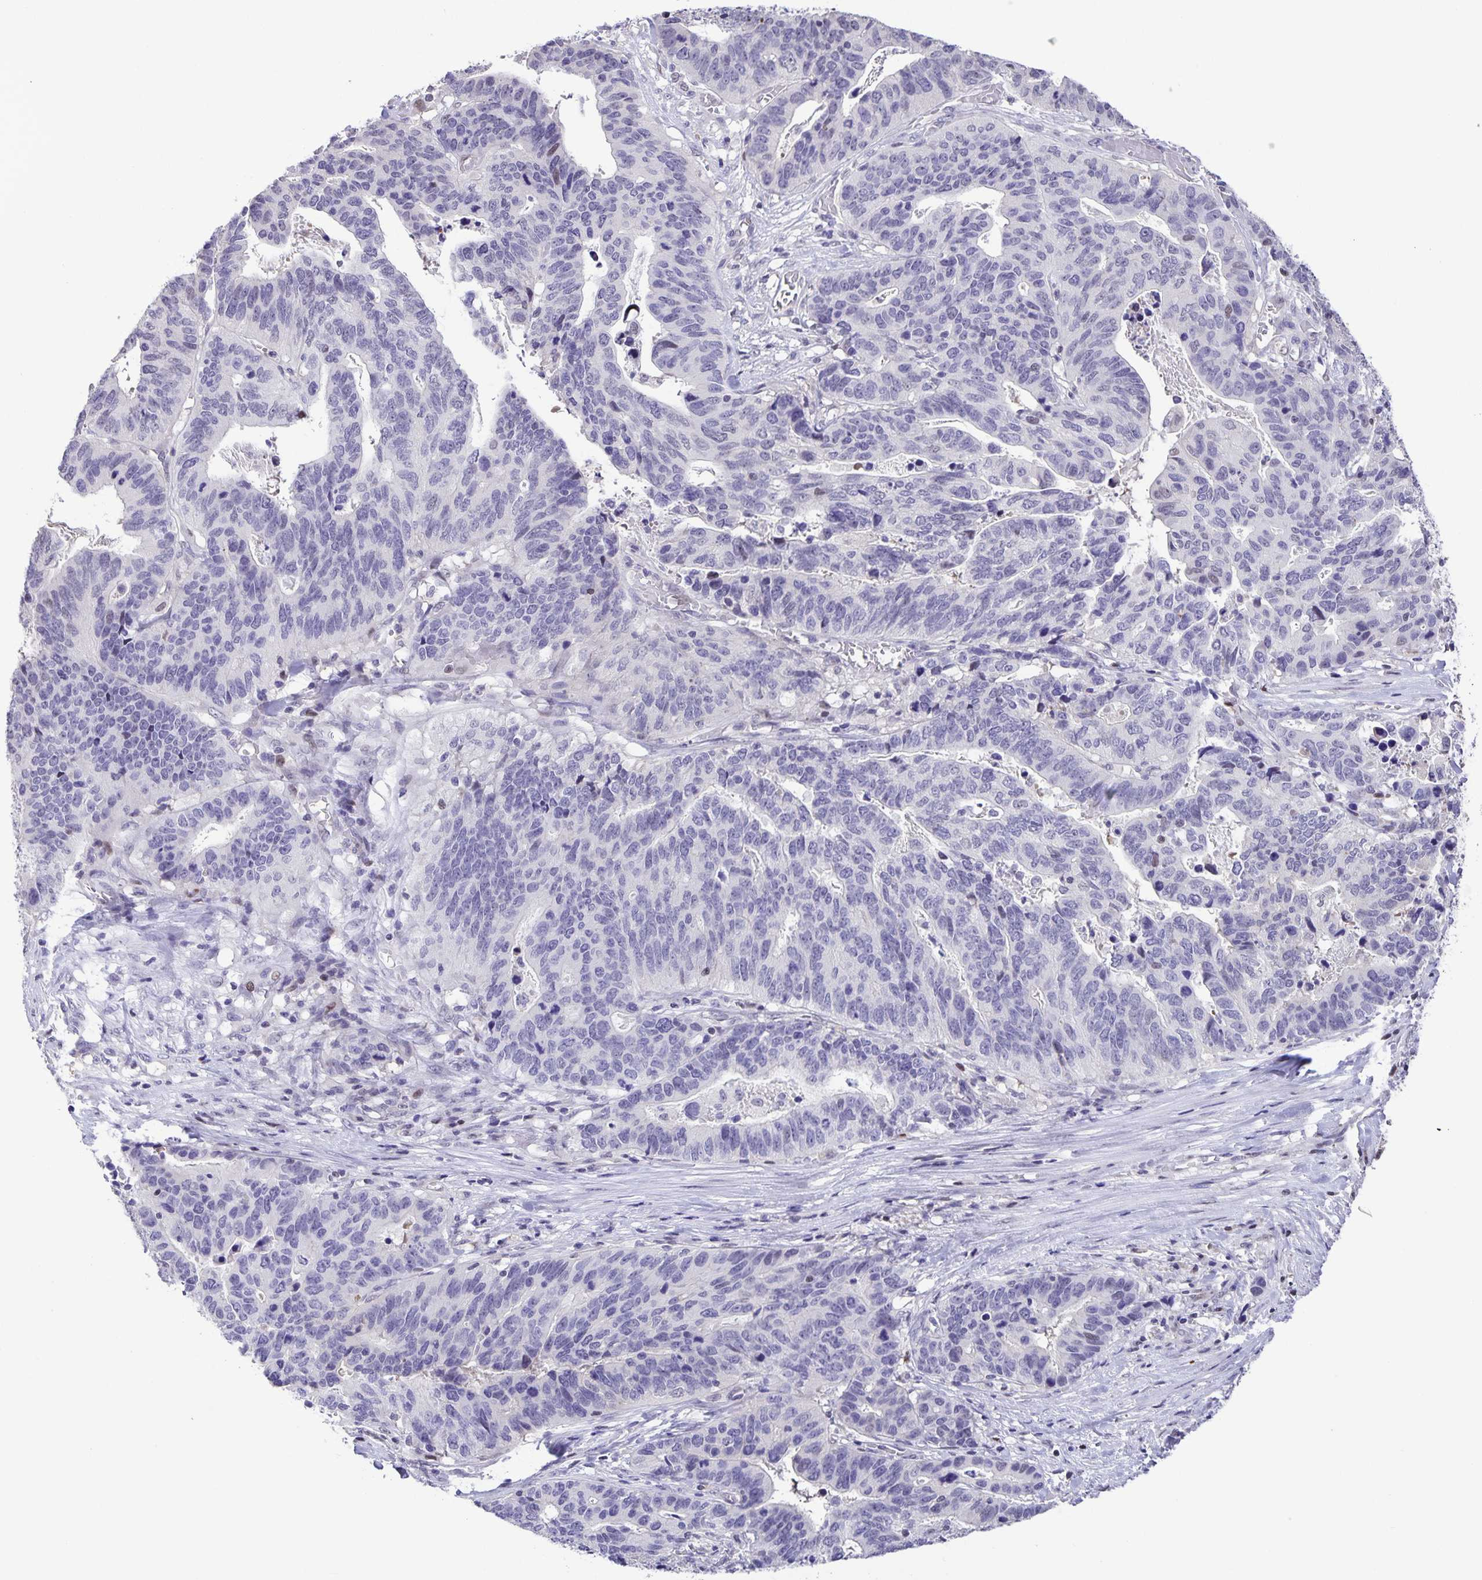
{"staining": {"intensity": "negative", "quantity": "none", "location": "none"}, "tissue": "stomach cancer", "cell_type": "Tumor cells", "image_type": "cancer", "snomed": [{"axis": "morphology", "description": "Adenocarcinoma, NOS"}, {"axis": "topography", "description": "Stomach, upper"}], "caption": "This is a histopathology image of IHC staining of adenocarcinoma (stomach), which shows no staining in tumor cells.", "gene": "ONECUT2", "patient": {"sex": "female", "age": 67}}